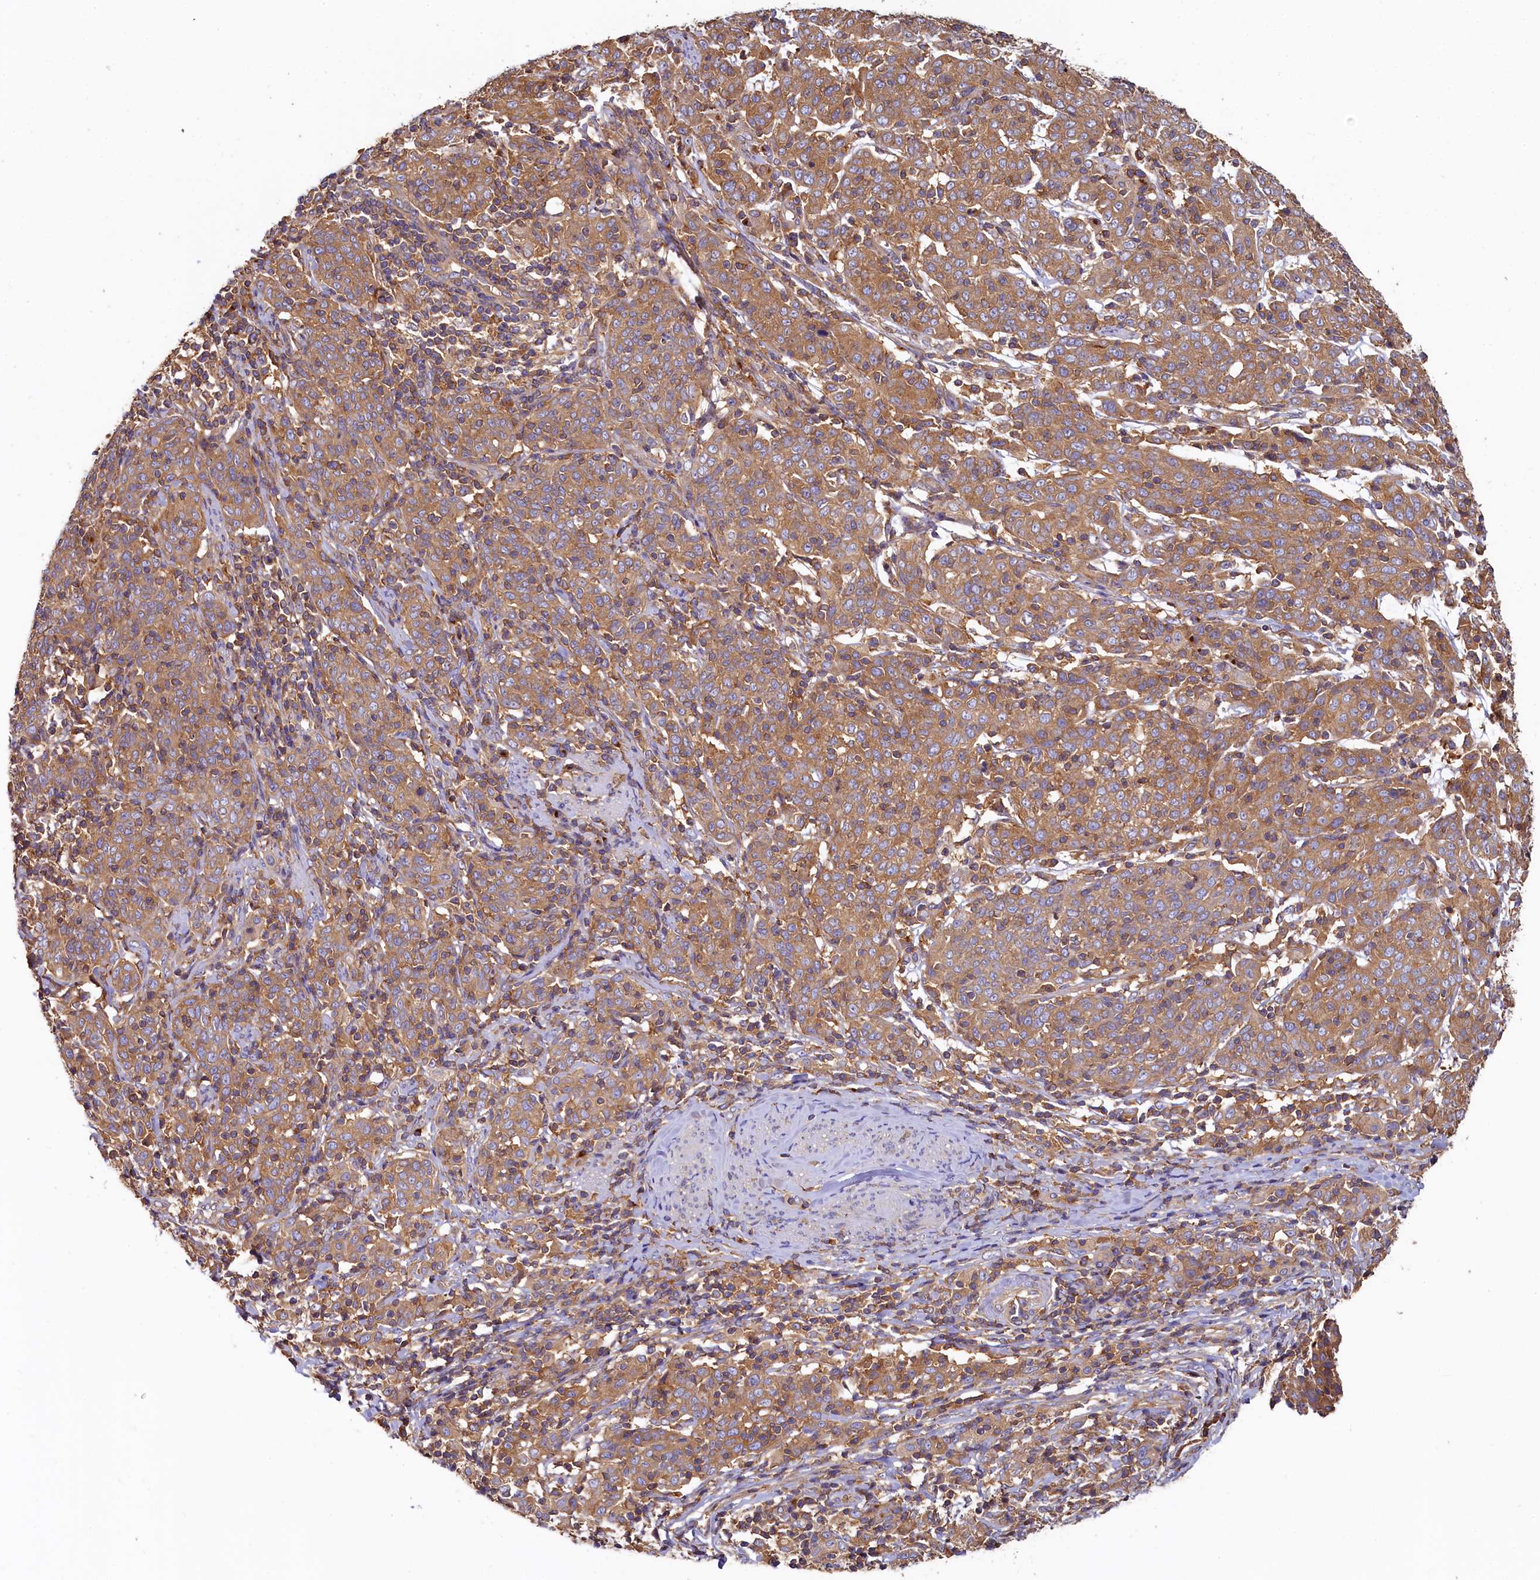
{"staining": {"intensity": "moderate", "quantity": ">75%", "location": "cytoplasmic/membranous"}, "tissue": "cervical cancer", "cell_type": "Tumor cells", "image_type": "cancer", "snomed": [{"axis": "morphology", "description": "Squamous cell carcinoma, NOS"}, {"axis": "topography", "description": "Cervix"}], "caption": "Protein staining of cervical squamous cell carcinoma tissue displays moderate cytoplasmic/membranous expression in about >75% of tumor cells. (Stains: DAB in brown, nuclei in blue, Microscopy: brightfield microscopy at high magnification).", "gene": "PPIP5K1", "patient": {"sex": "female", "age": 67}}